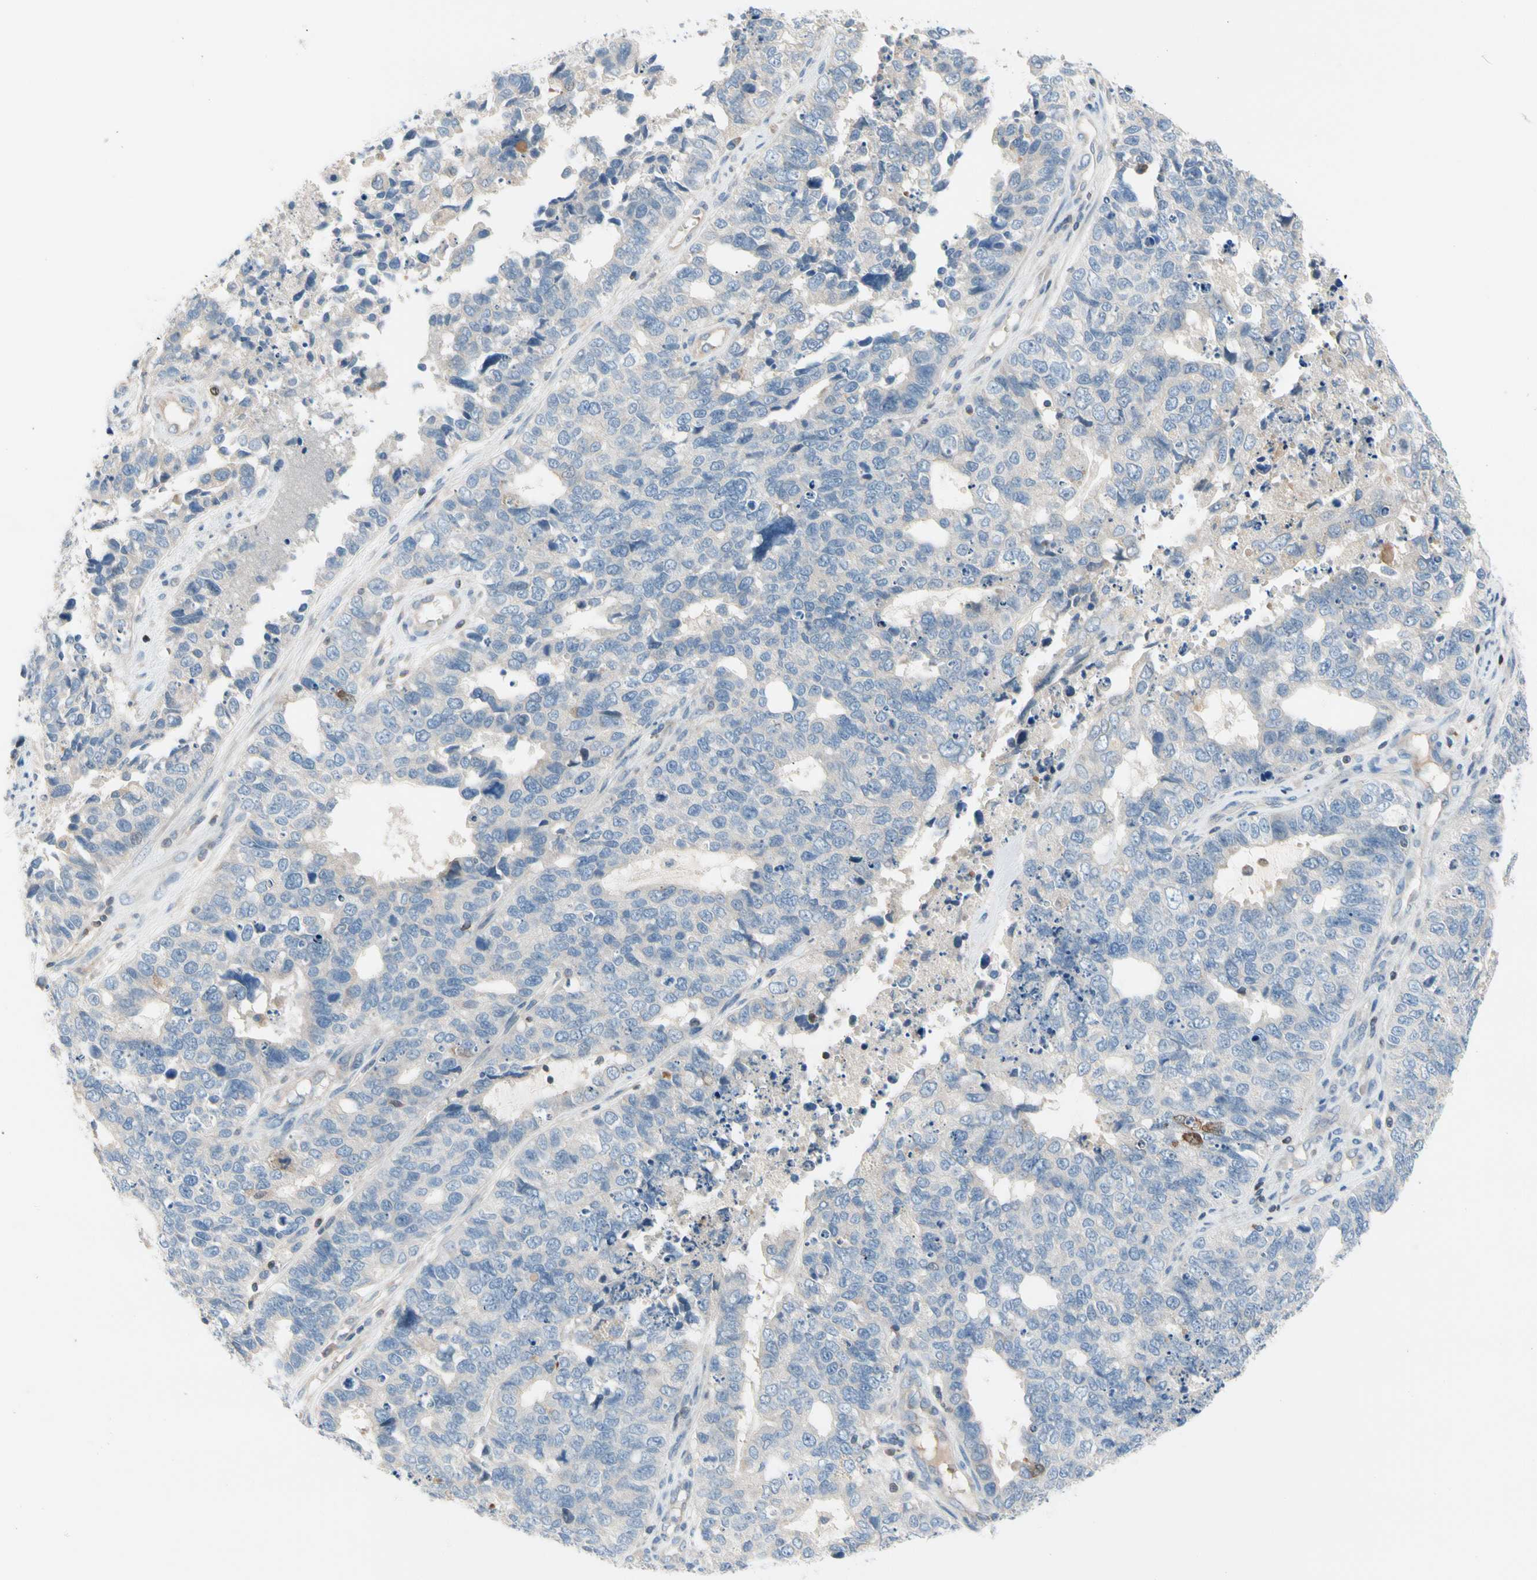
{"staining": {"intensity": "negative", "quantity": "none", "location": "none"}, "tissue": "cervical cancer", "cell_type": "Tumor cells", "image_type": "cancer", "snomed": [{"axis": "morphology", "description": "Squamous cell carcinoma, NOS"}, {"axis": "topography", "description": "Cervix"}], "caption": "This is an immunohistochemistry histopathology image of human cervical squamous cell carcinoma. There is no positivity in tumor cells.", "gene": "MAP3K3", "patient": {"sex": "female", "age": 63}}